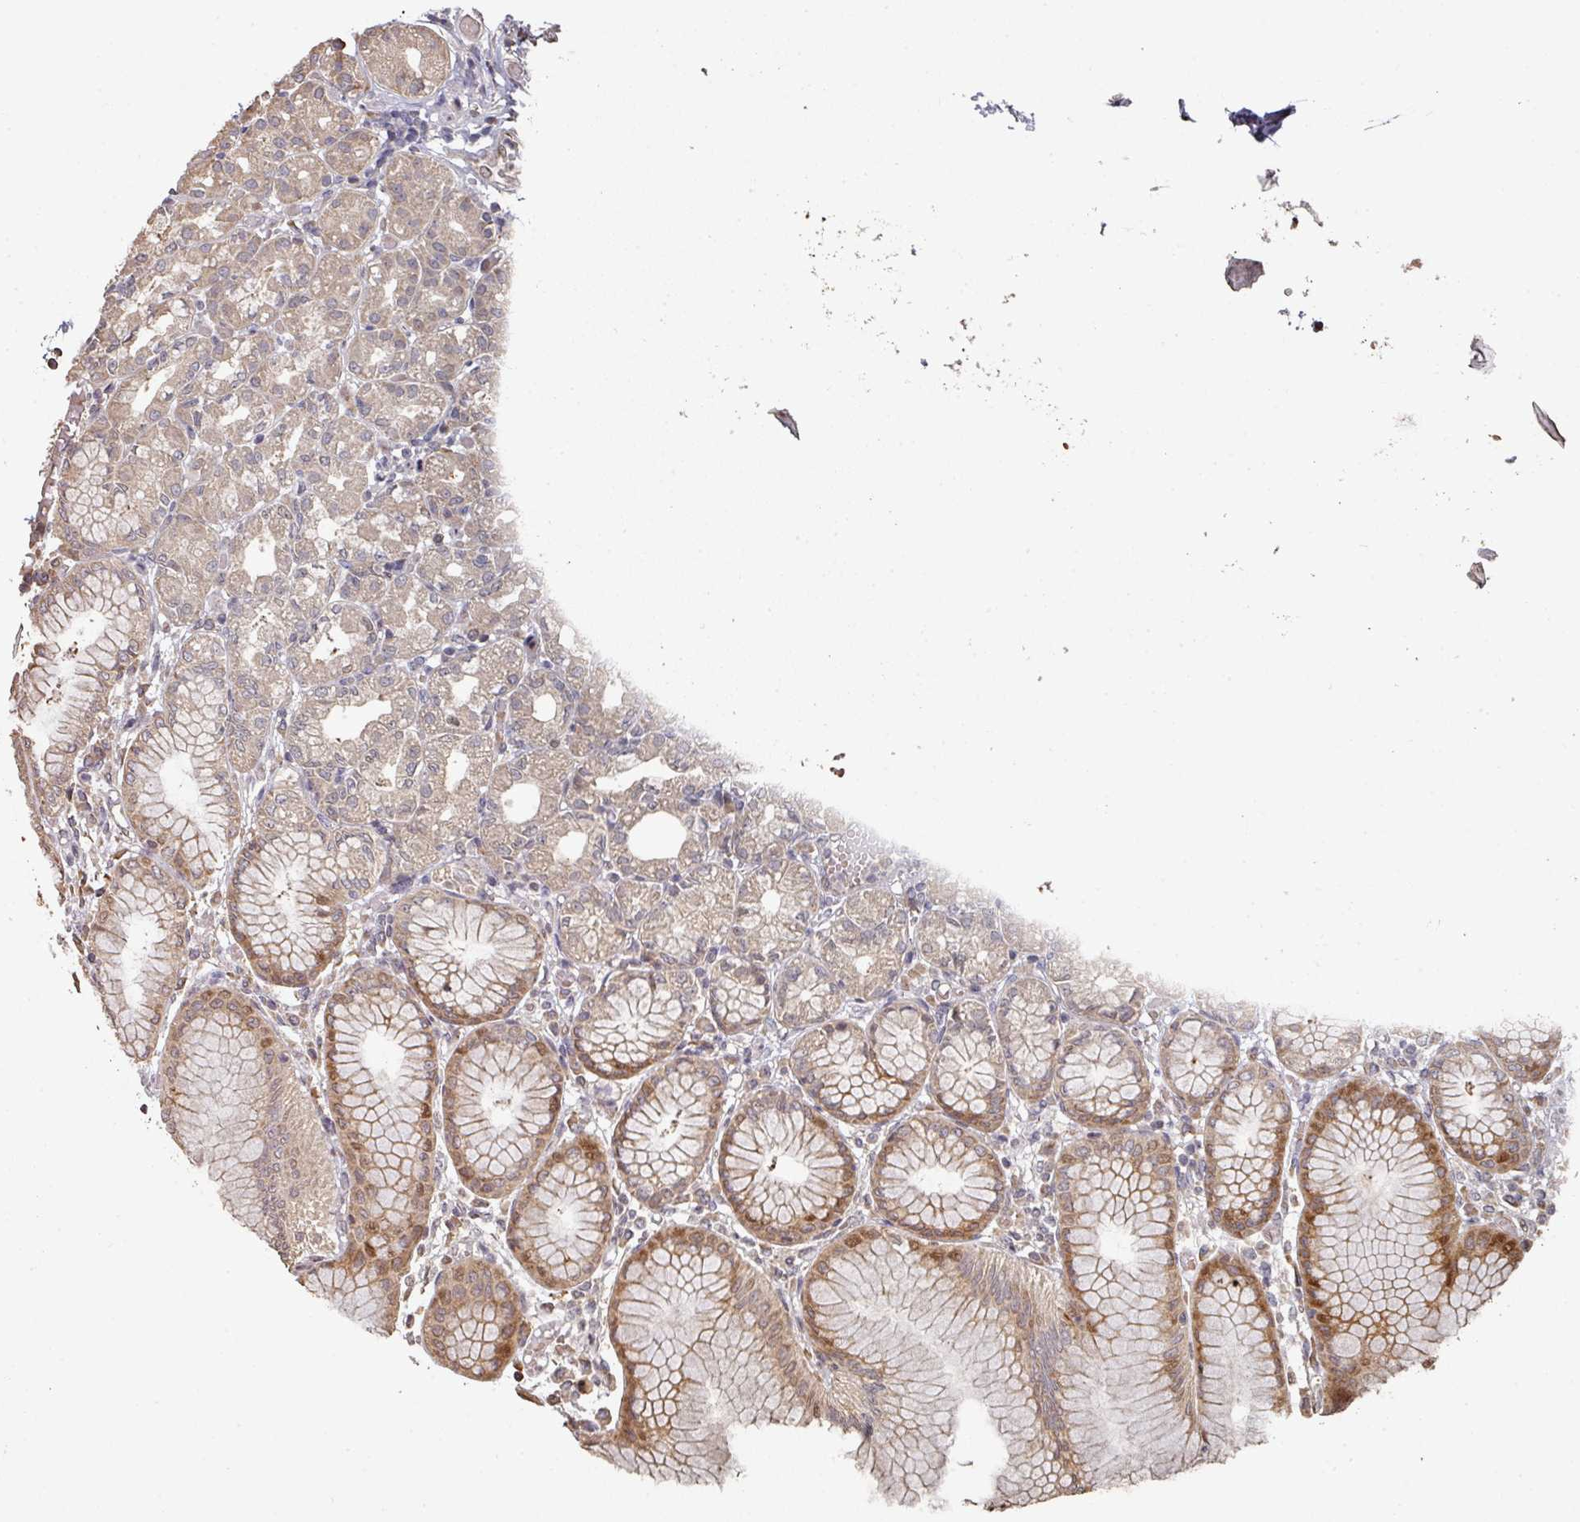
{"staining": {"intensity": "moderate", "quantity": "25%-75%", "location": "cytoplasmic/membranous"}, "tissue": "stomach", "cell_type": "Glandular cells", "image_type": "normal", "snomed": [{"axis": "morphology", "description": "Normal tissue, NOS"}, {"axis": "topography", "description": "Stomach"}], "caption": "Stomach stained for a protein (brown) demonstrates moderate cytoplasmic/membranous positive staining in approximately 25%-75% of glandular cells.", "gene": "CA7", "patient": {"sex": "female", "age": 57}}